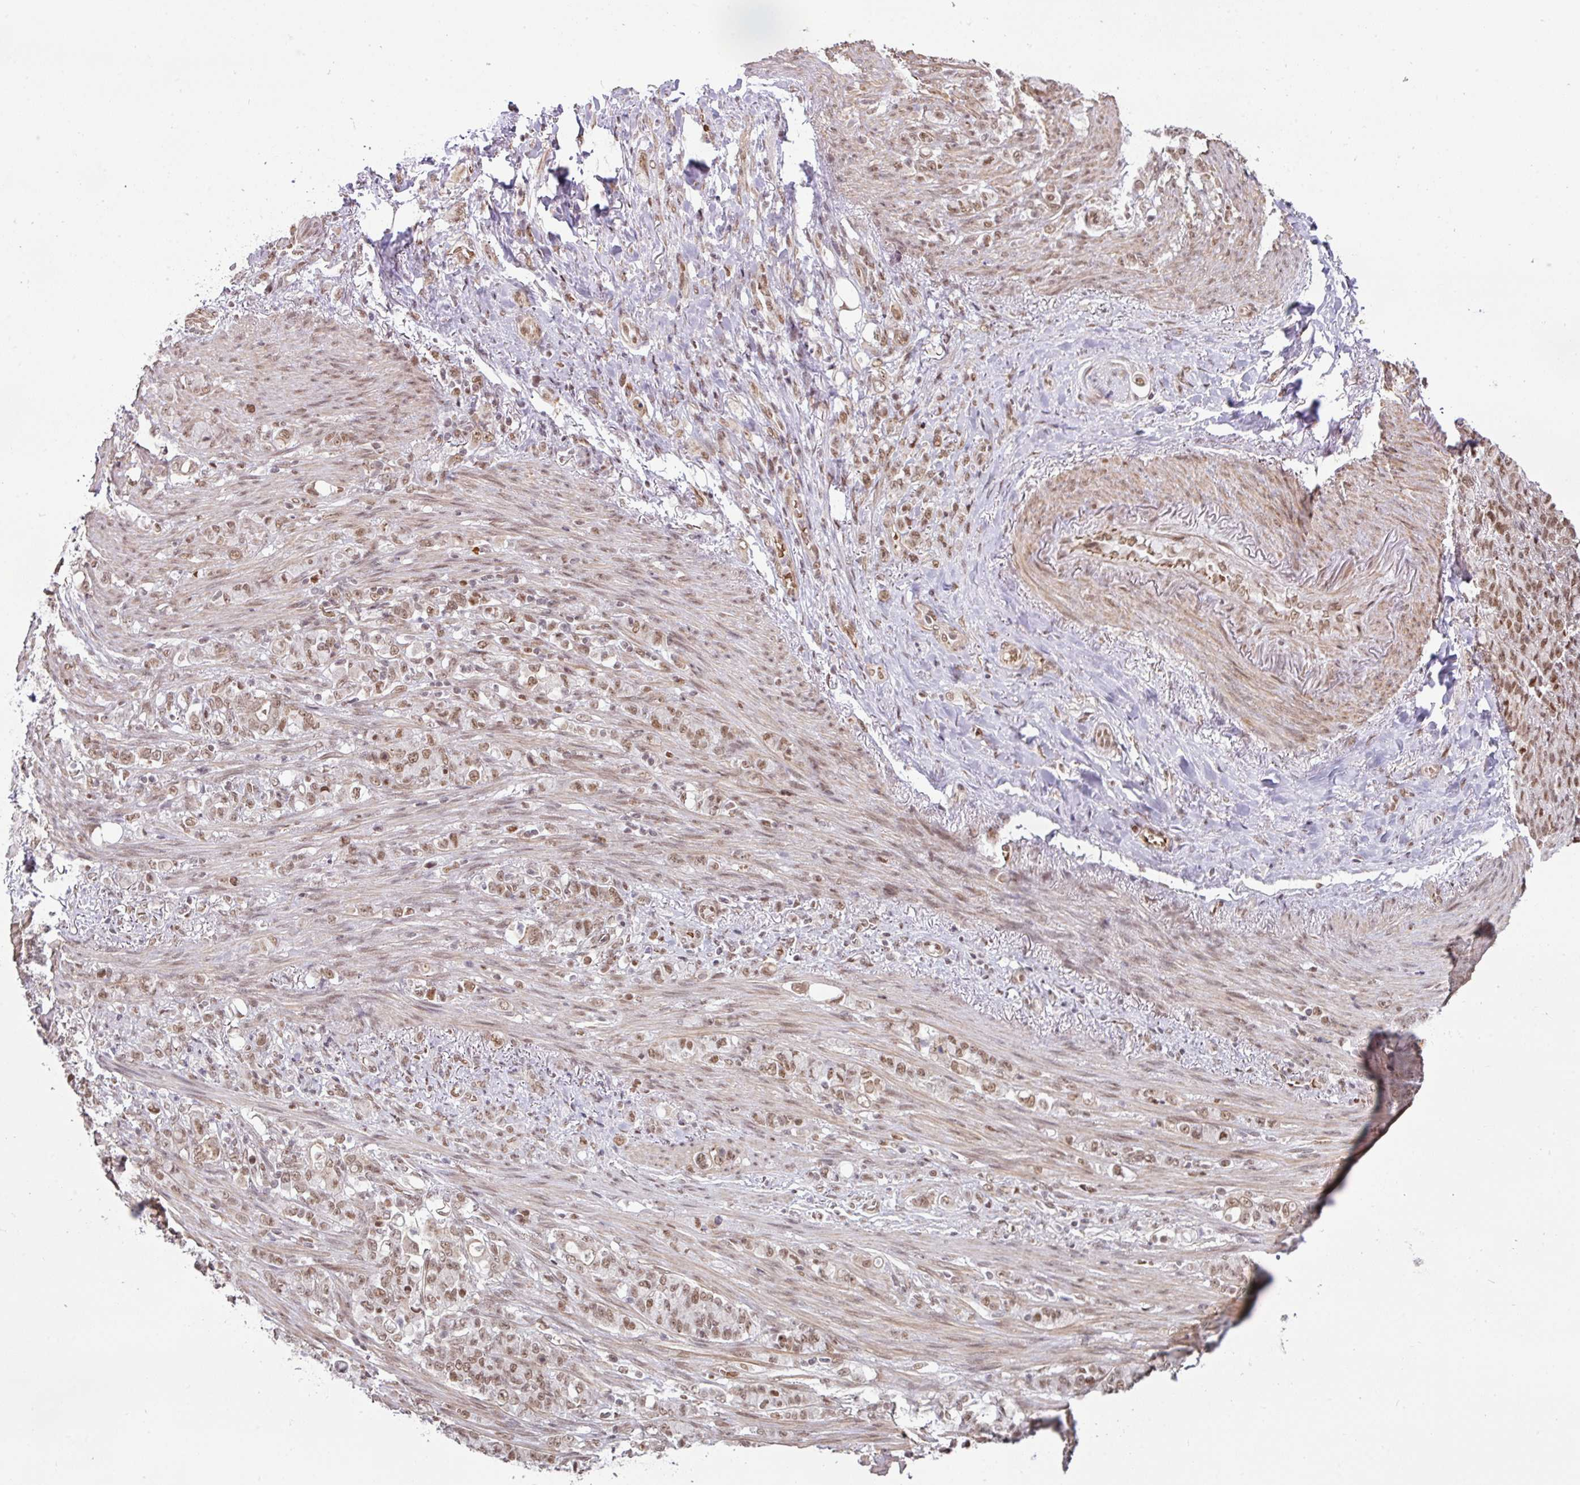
{"staining": {"intensity": "moderate", "quantity": ">75%", "location": "nuclear"}, "tissue": "stomach cancer", "cell_type": "Tumor cells", "image_type": "cancer", "snomed": [{"axis": "morphology", "description": "Adenocarcinoma, NOS"}, {"axis": "topography", "description": "Stomach"}], "caption": "Stomach adenocarcinoma was stained to show a protein in brown. There is medium levels of moderate nuclear expression in approximately >75% of tumor cells. (brown staining indicates protein expression, while blue staining denotes nuclei).", "gene": "NCOA5", "patient": {"sex": "female", "age": 79}}